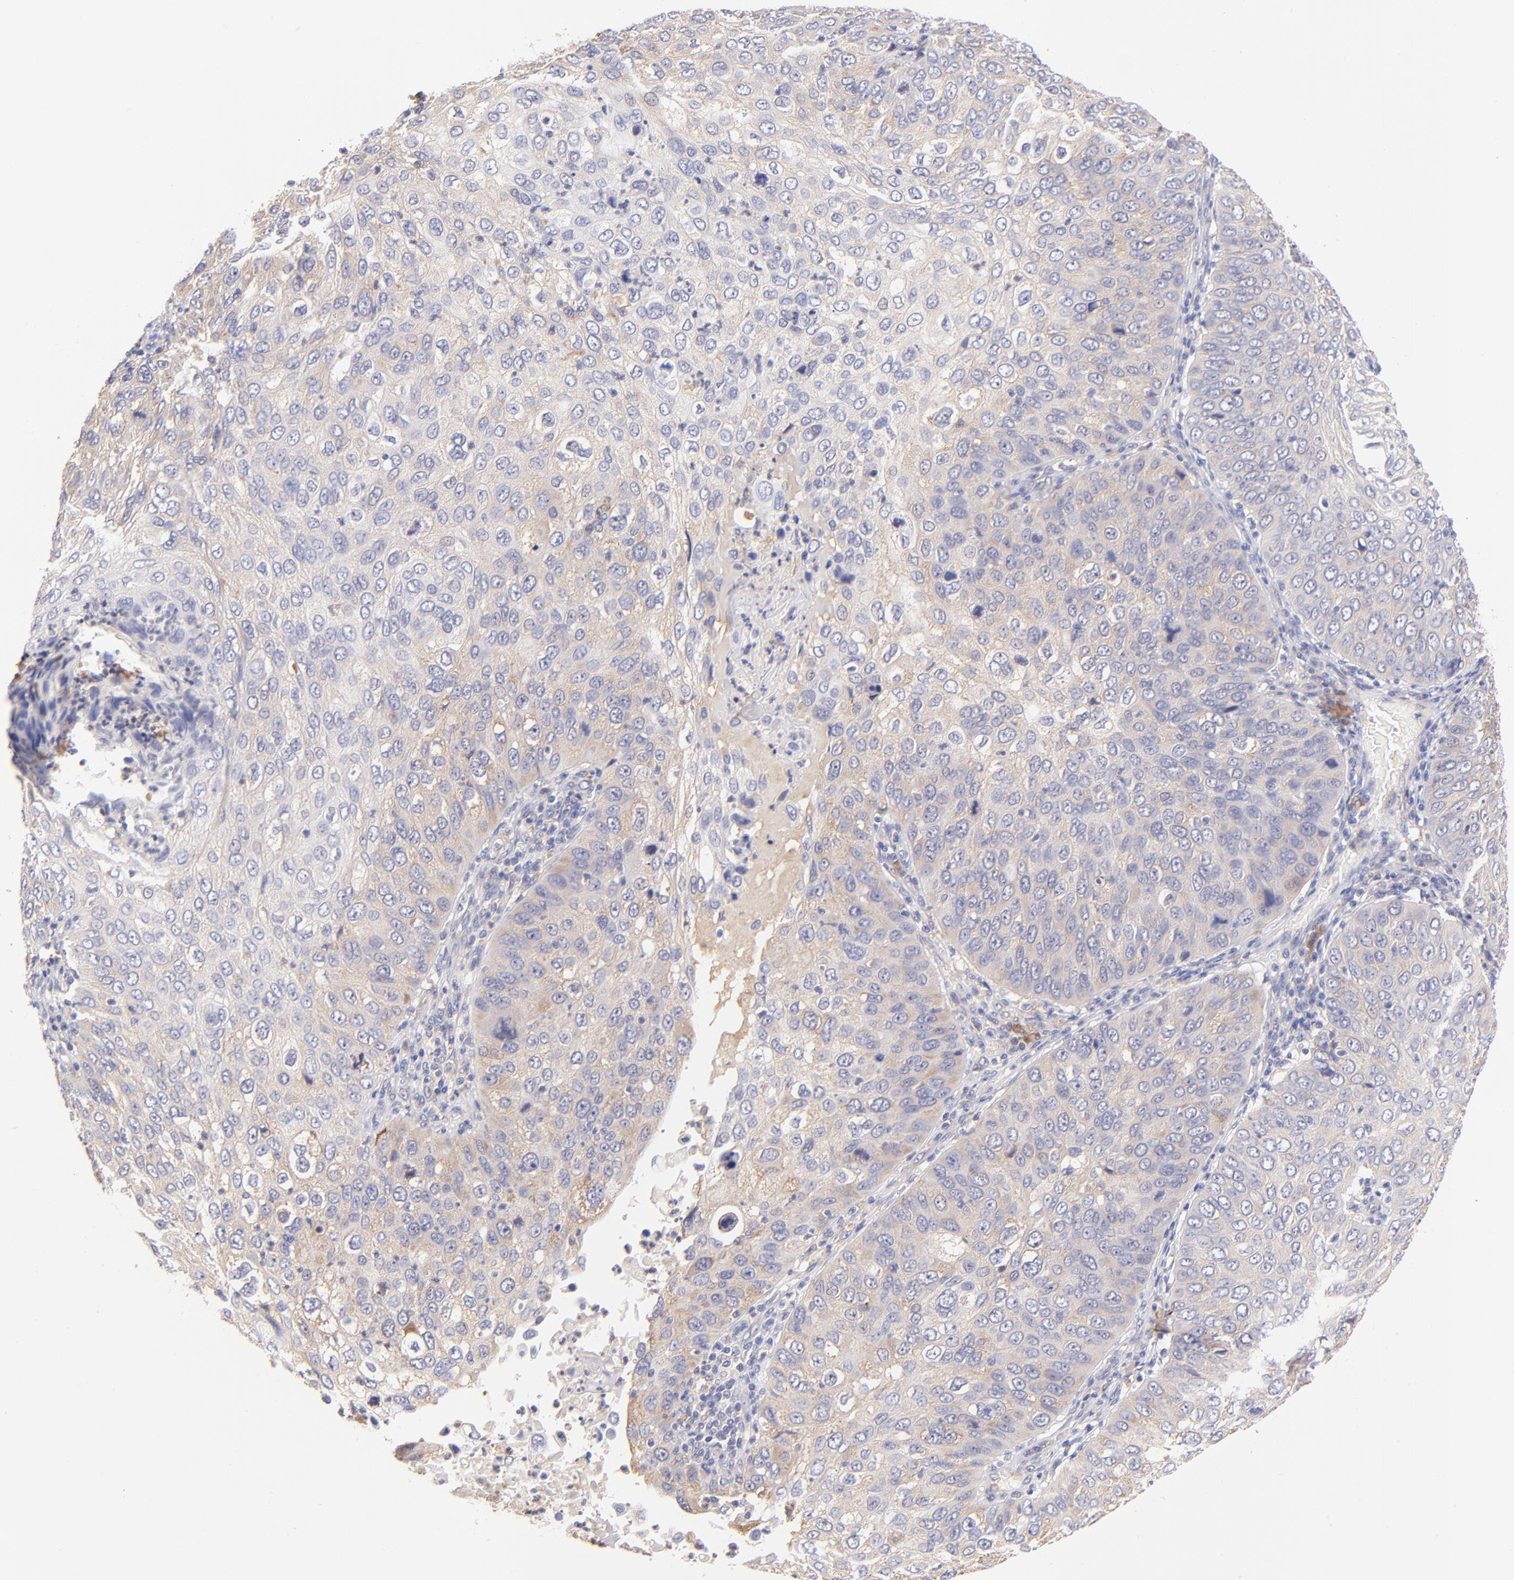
{"staining": {"intensity": "moderate", "quantity": ">75%", "location": "cytoplasmic/membranous"}, "tissue": "skin cancer", "cell_type": "Tumor cells", "image_type": "cancer", "snomed": [{"axis": "morphology", "description": "Squamous cell carcinoma, NOS"}, {"axis": "topography", "description": "Skin"}], "caption": "Immunohistochemistry (IHC) image of squamous cell carcinoma (skin) stained for a protein (brown), which exhibits medium levels of moderate cytoplasmic/membranous staining in approximately >75% of tumor cells.", "gene": "RPL11", "patient": {"sex": "male", "age": 87}}